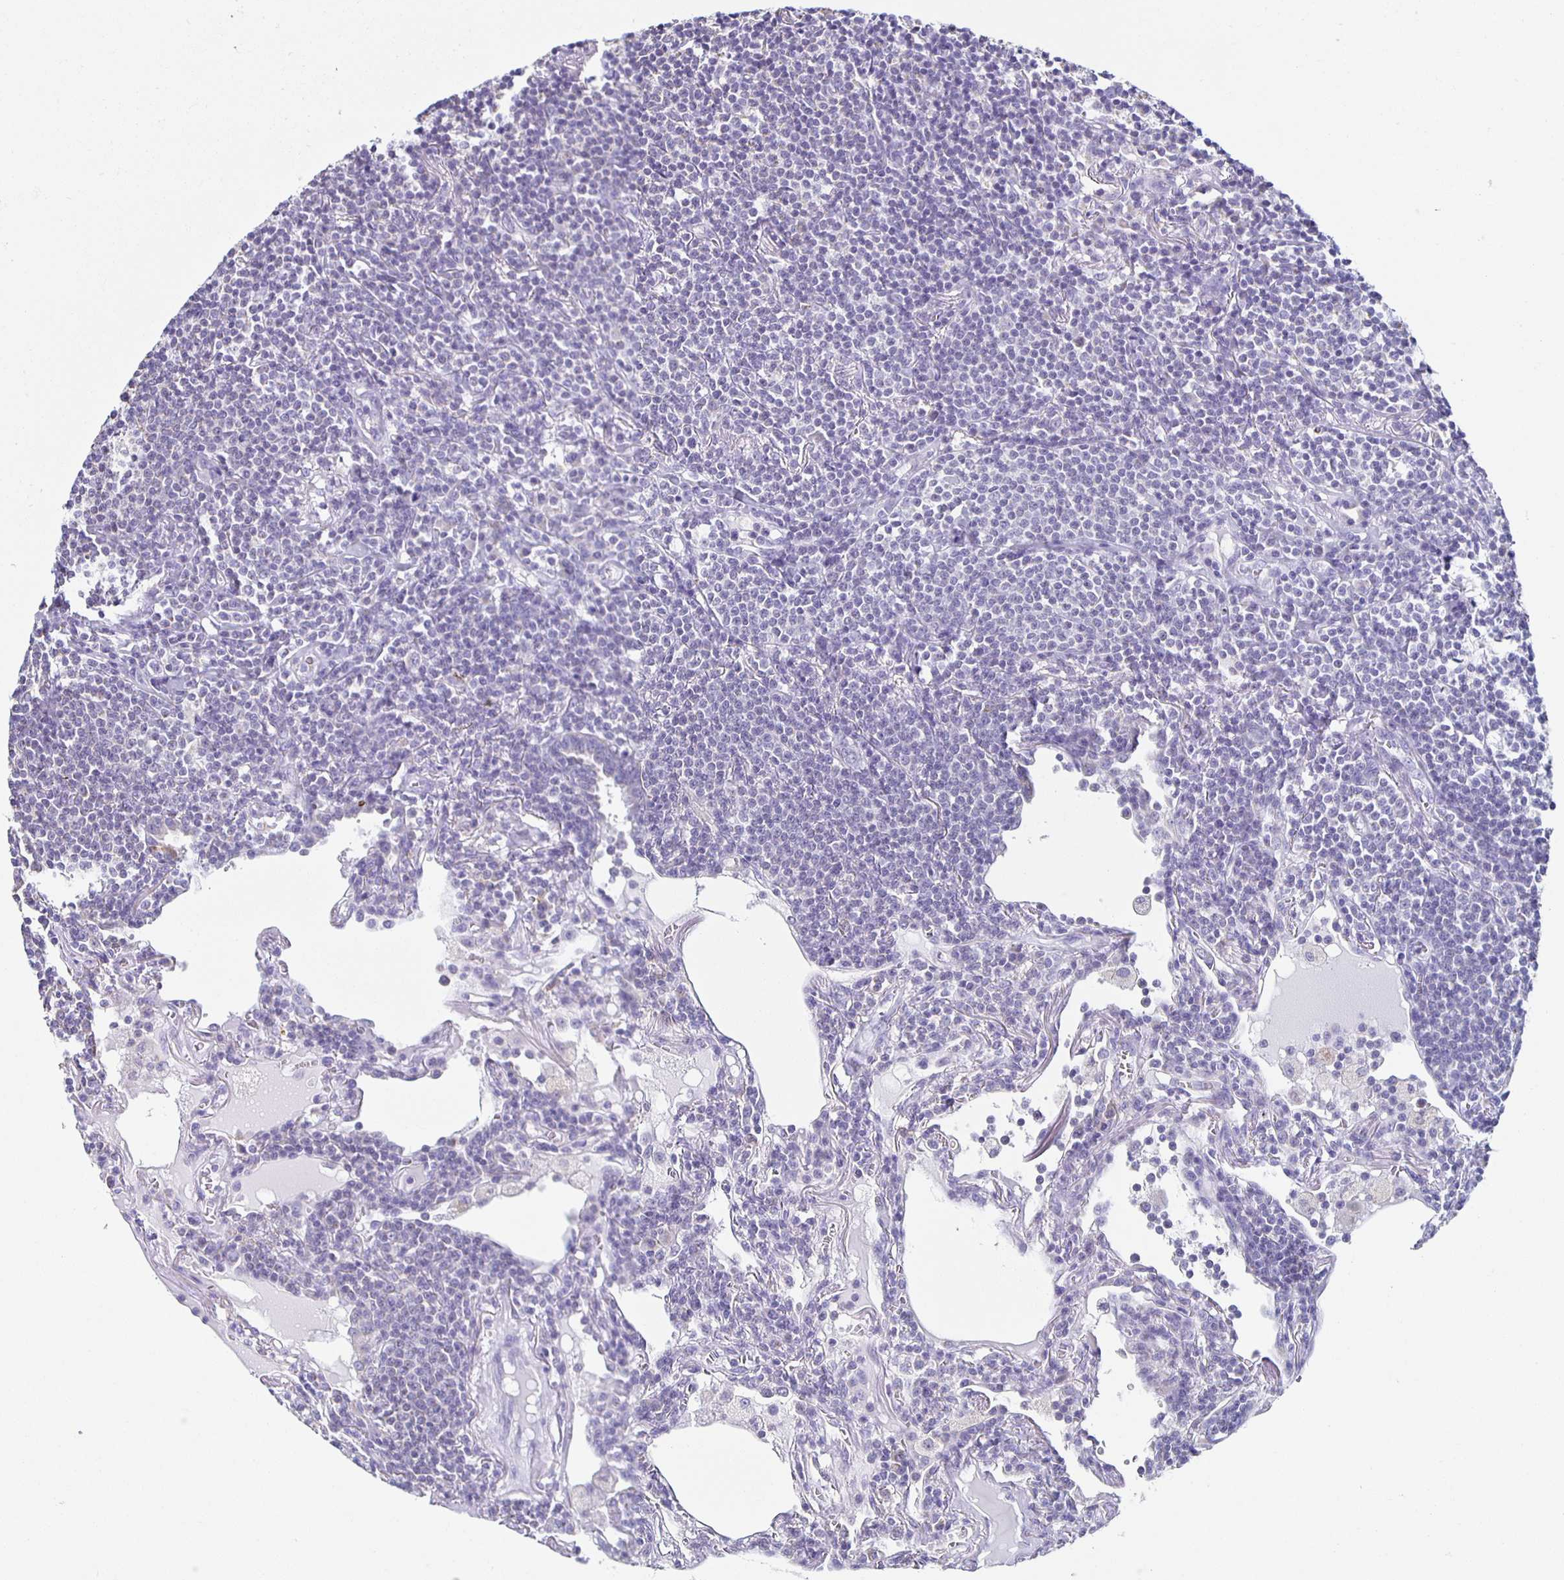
{"staining": {"intensity": "negative", "quantity": "none", "location": "none"}, "tissue": "lymphoma", "cell_type": "Tumor cells", "image_type": "cancer", "snomed": [{"axis": "morphology", "description": "Malignant lymphoma, non-Hodgkin's type, Low grade"}, {"axis": "topography", "description": "Lung"}], "caption": "Photomicrograph shows no significant protein expression in tumor cells of malignant lymphoma, non-Hodgkin's type (low-grade). Brightfield microscopy of IHC stained with DAB (3,3'-diaminobenzidine) (brown) and hematoxylin (blue), captured at high magnification.", "gene": "TPPP", "patient": {"sex": "female", "age": 71}}